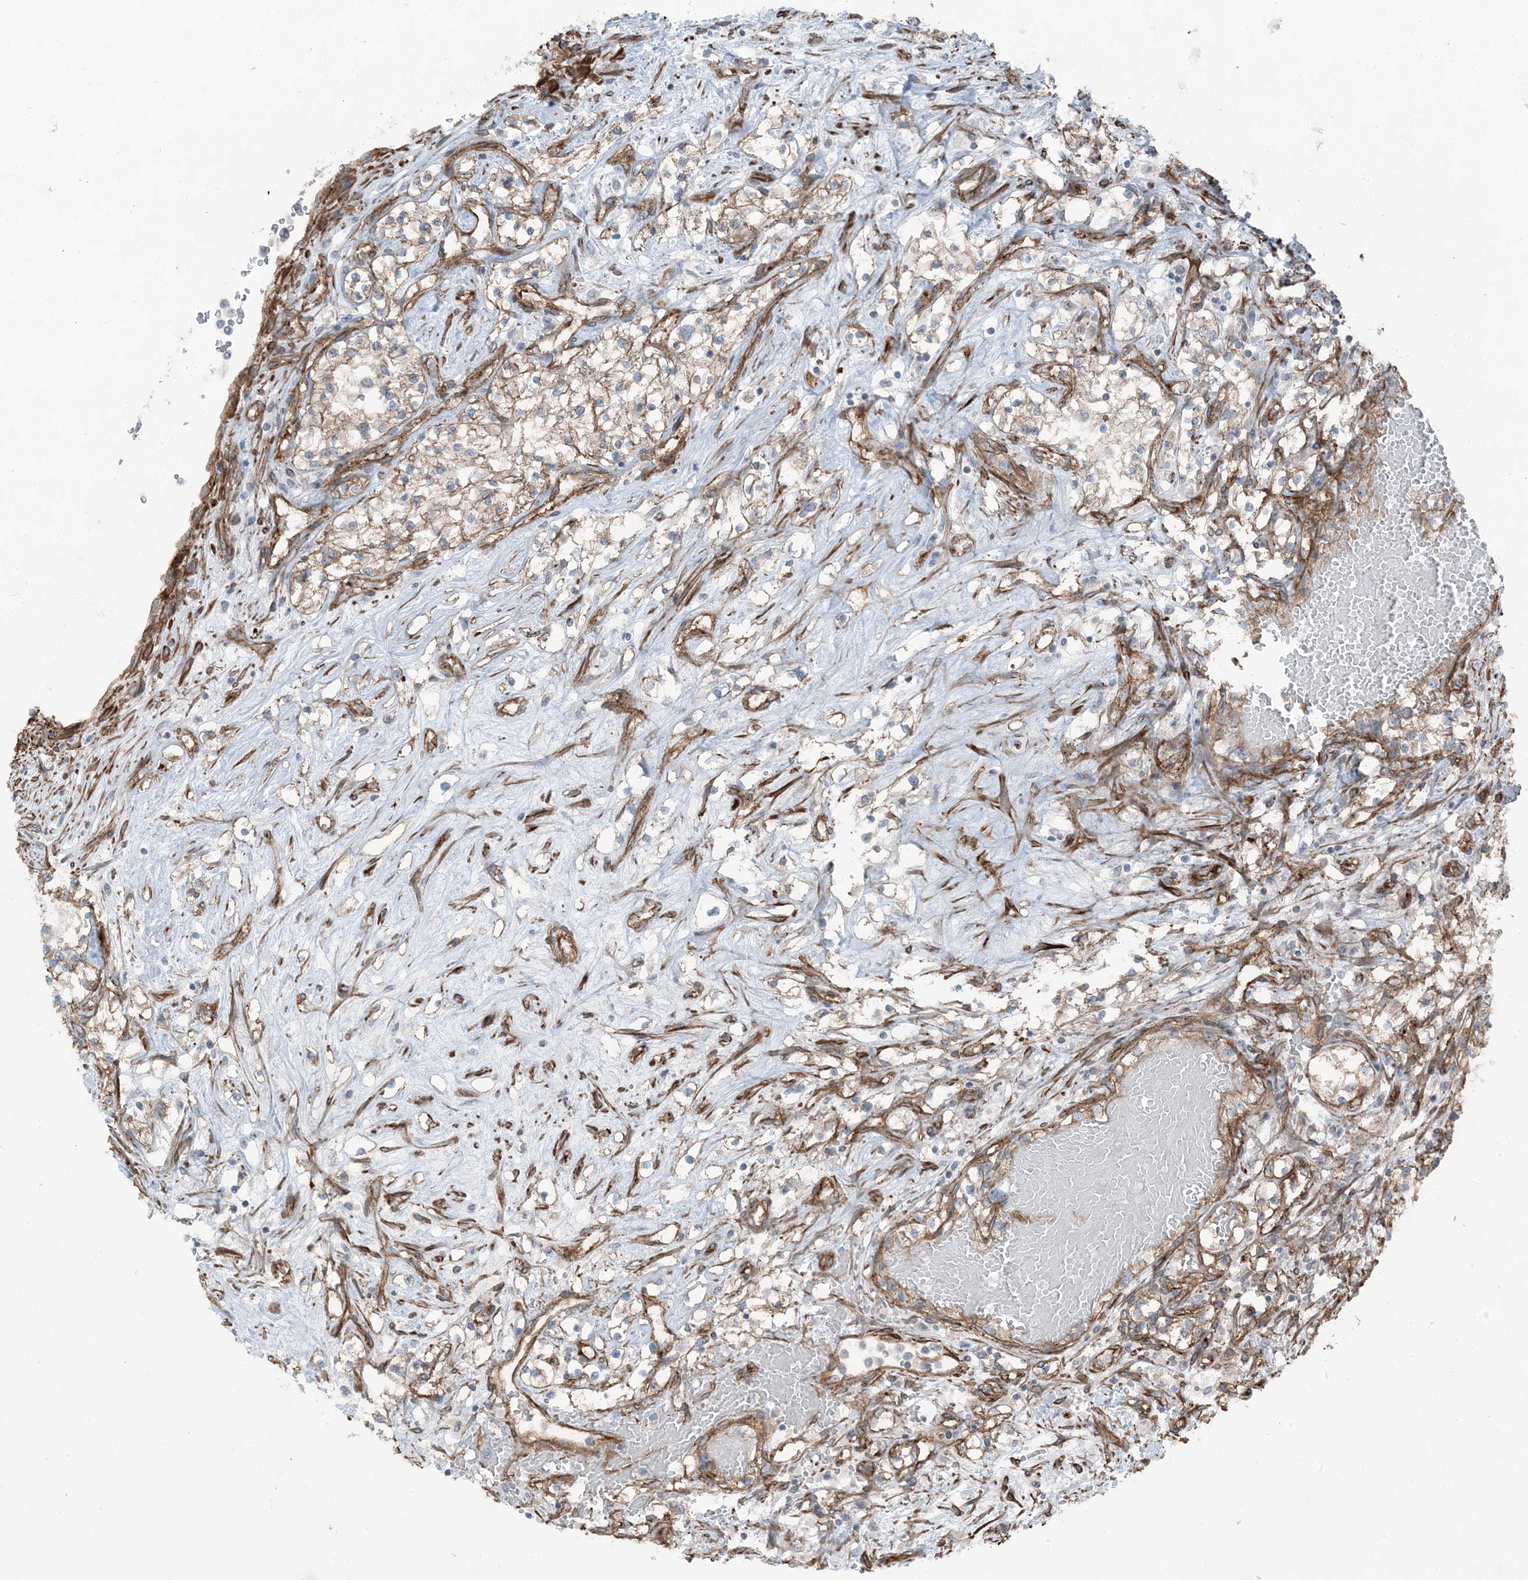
{"staining": {"intensity": "moderate", "quantity": "25%-75%", "location": "cytoplasmic/membranous"}, "tissue": "renal cancer", "cell_type": "Tumor cells", "image_type": "cancer", "snomed": [{"axis": "morphology", "description": "Normal tissue, NOS"}, {"axis": "morphology", "description": "Adenocarcinoma, NOS"}, {"axis": "topography", "description": "Kidney"}], "caption": "Immunohistochemical staining of renal adenocarcinoma reveals moderate cytoplasmic/membranous protein positivity in approximately 25%-75% of tumor cells.", "gene": "ZFP90", "patient": {"sex": "male", "age": 68}}